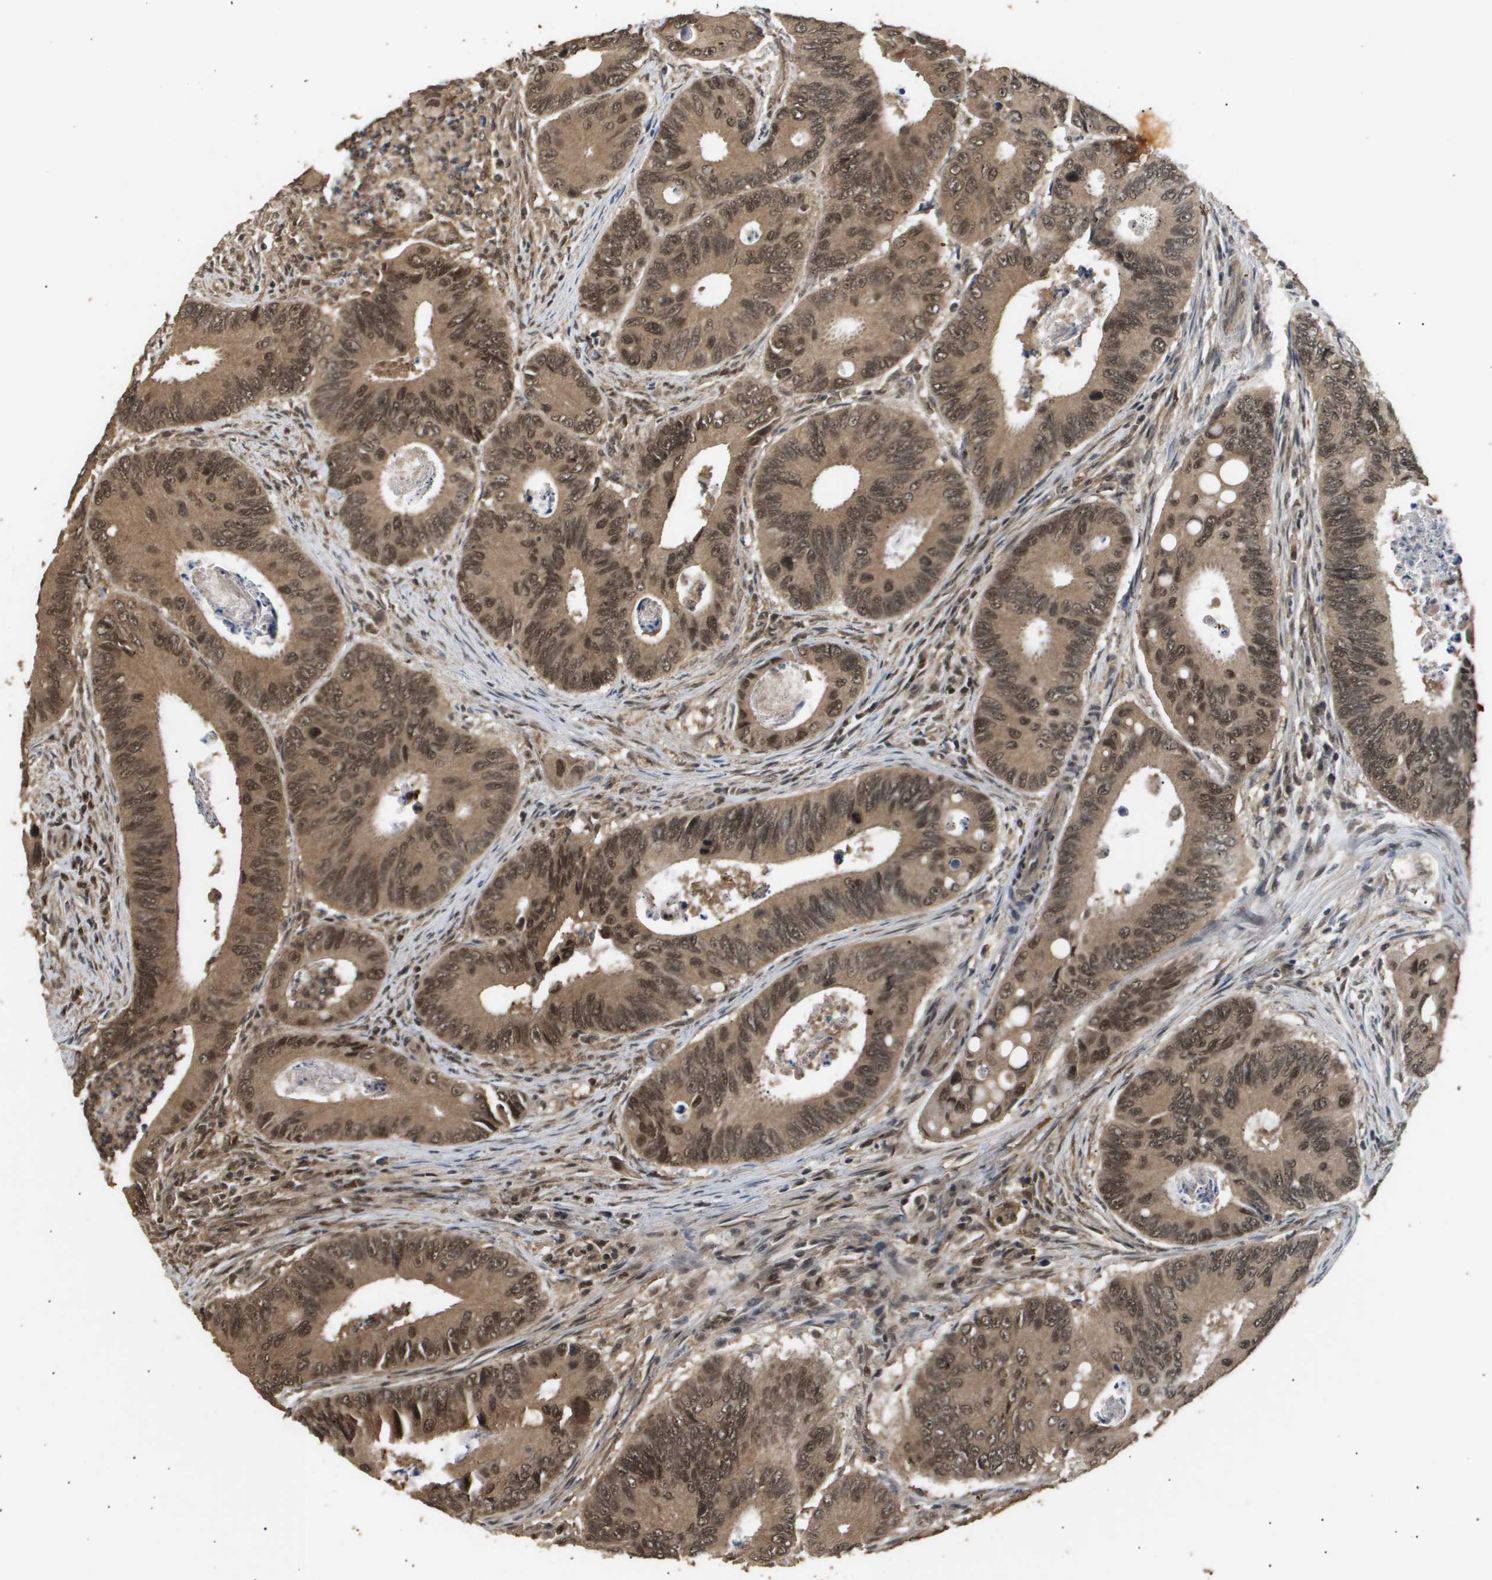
{"staining": {"intensity": "moderate", "quantity": ">75%", "location": "cytoplasmic/membranous,nuclear"}, "tissue": "colorectal cancer", "cell_type": "Tumor cells", "image_type": "cancer", "snomed": [{"axis": "morphology", "description": "Inflammation, NOS"}, {"axis": "morphology", "description": "Adenocarcinoma, NOS"}, {"axis": "topography", "description": "Colon"}], "caption": "A high-resolution image shows IHC staining of colorectal cancer (adenocarcinoma), which shows moderate cytoplasmic/membranous and nuclear positivity in about >75% of tumor cells.", "gene": "ING1", "patient": {"sex": "male", "age": 72}}